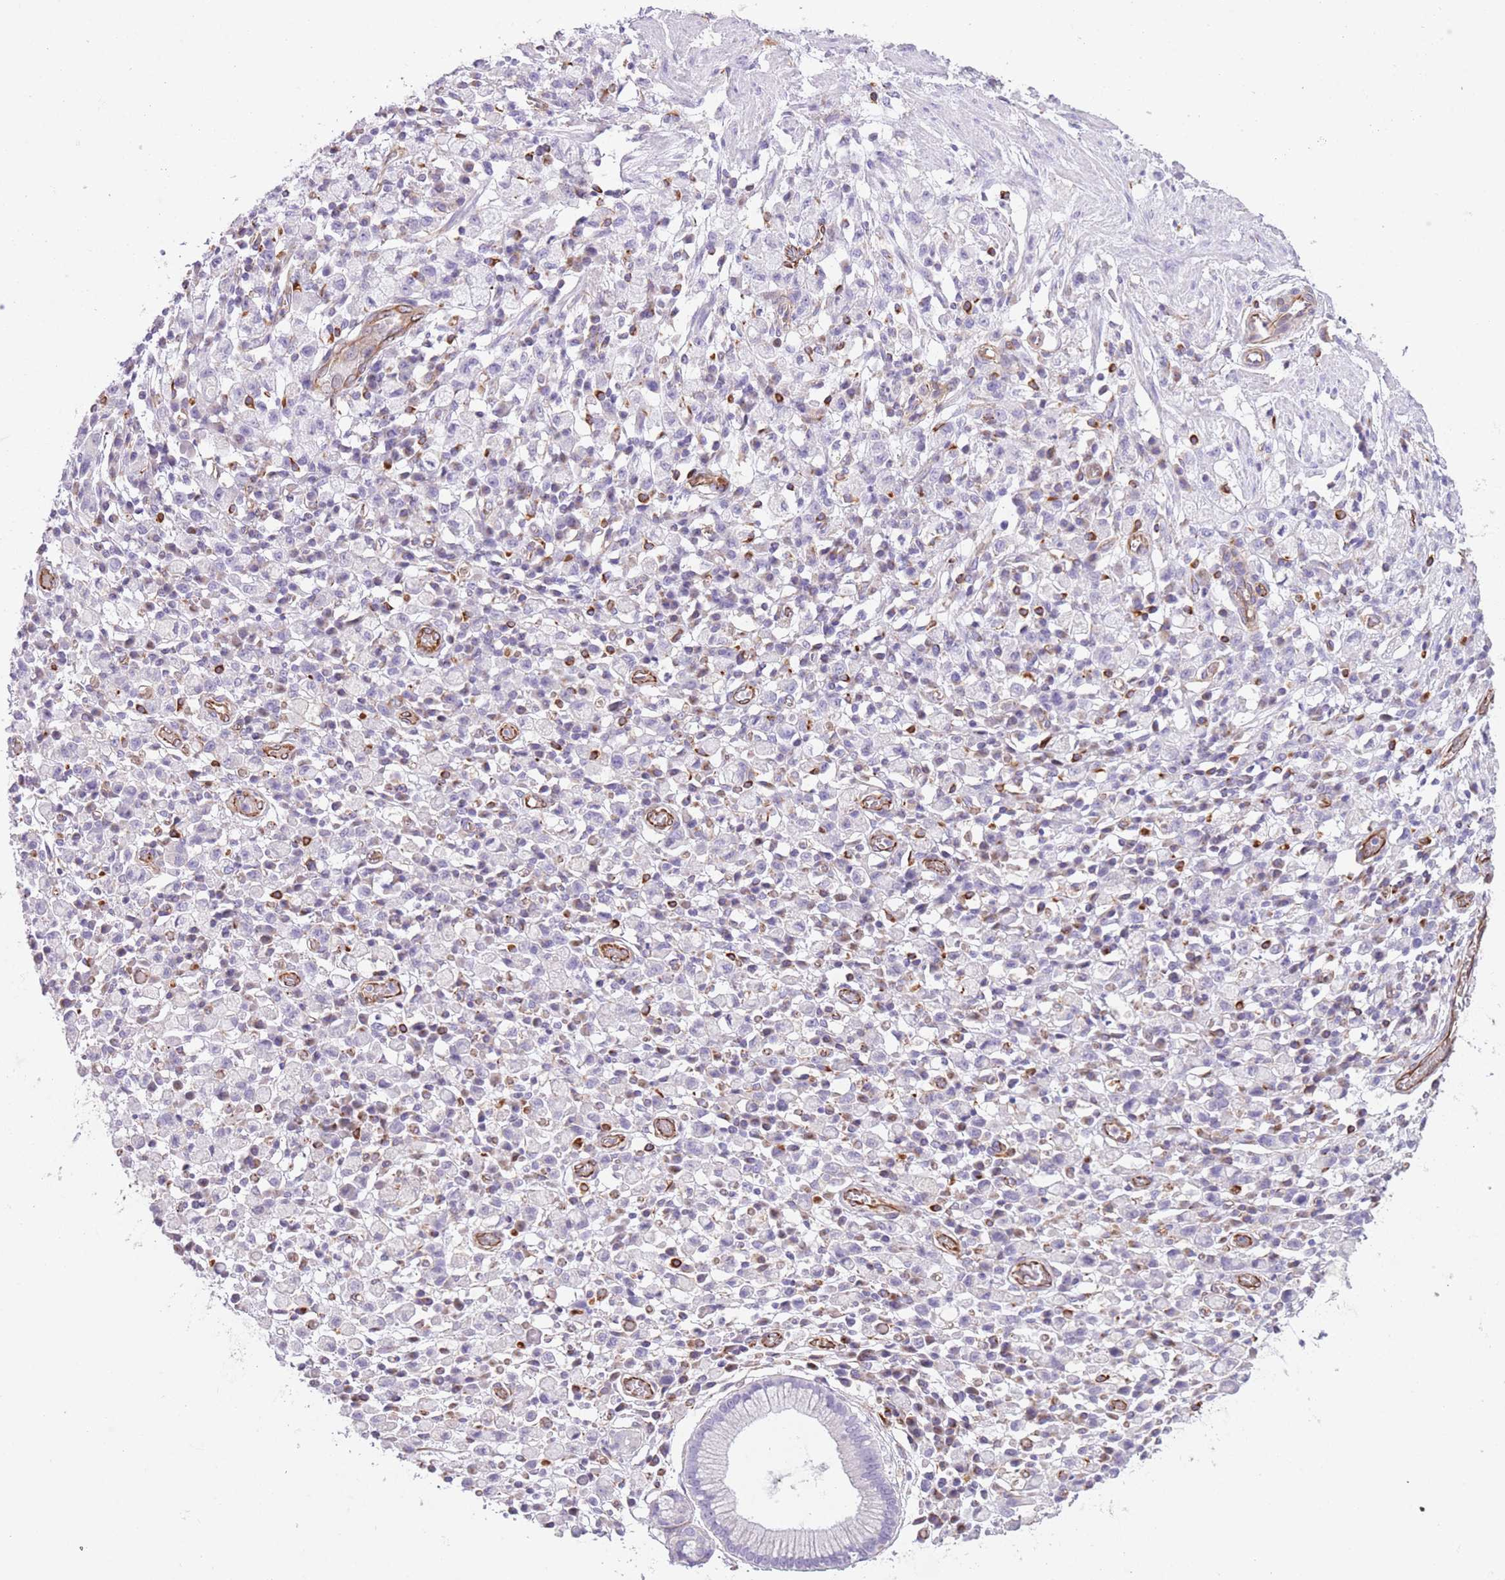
{"staining": {"intensity": "negative", "quantity": "none", "location": "none"}, "tissue": "stomach cancer", "cell_type": "Tumor cells", "image_type": "cancer", "snomed": [{"axis": "morphology", "description": "Adenocarcinoma, NOS"}, {"axis": "topography", "description": "Stomach"}], "caption": "The immunohistochemistry (IHC) histopathology image has no significant positivity in tumor cells of stomach cancer tissue.", "gene": "PTCD1", "patient": {"sex": "male", "age": 77}}